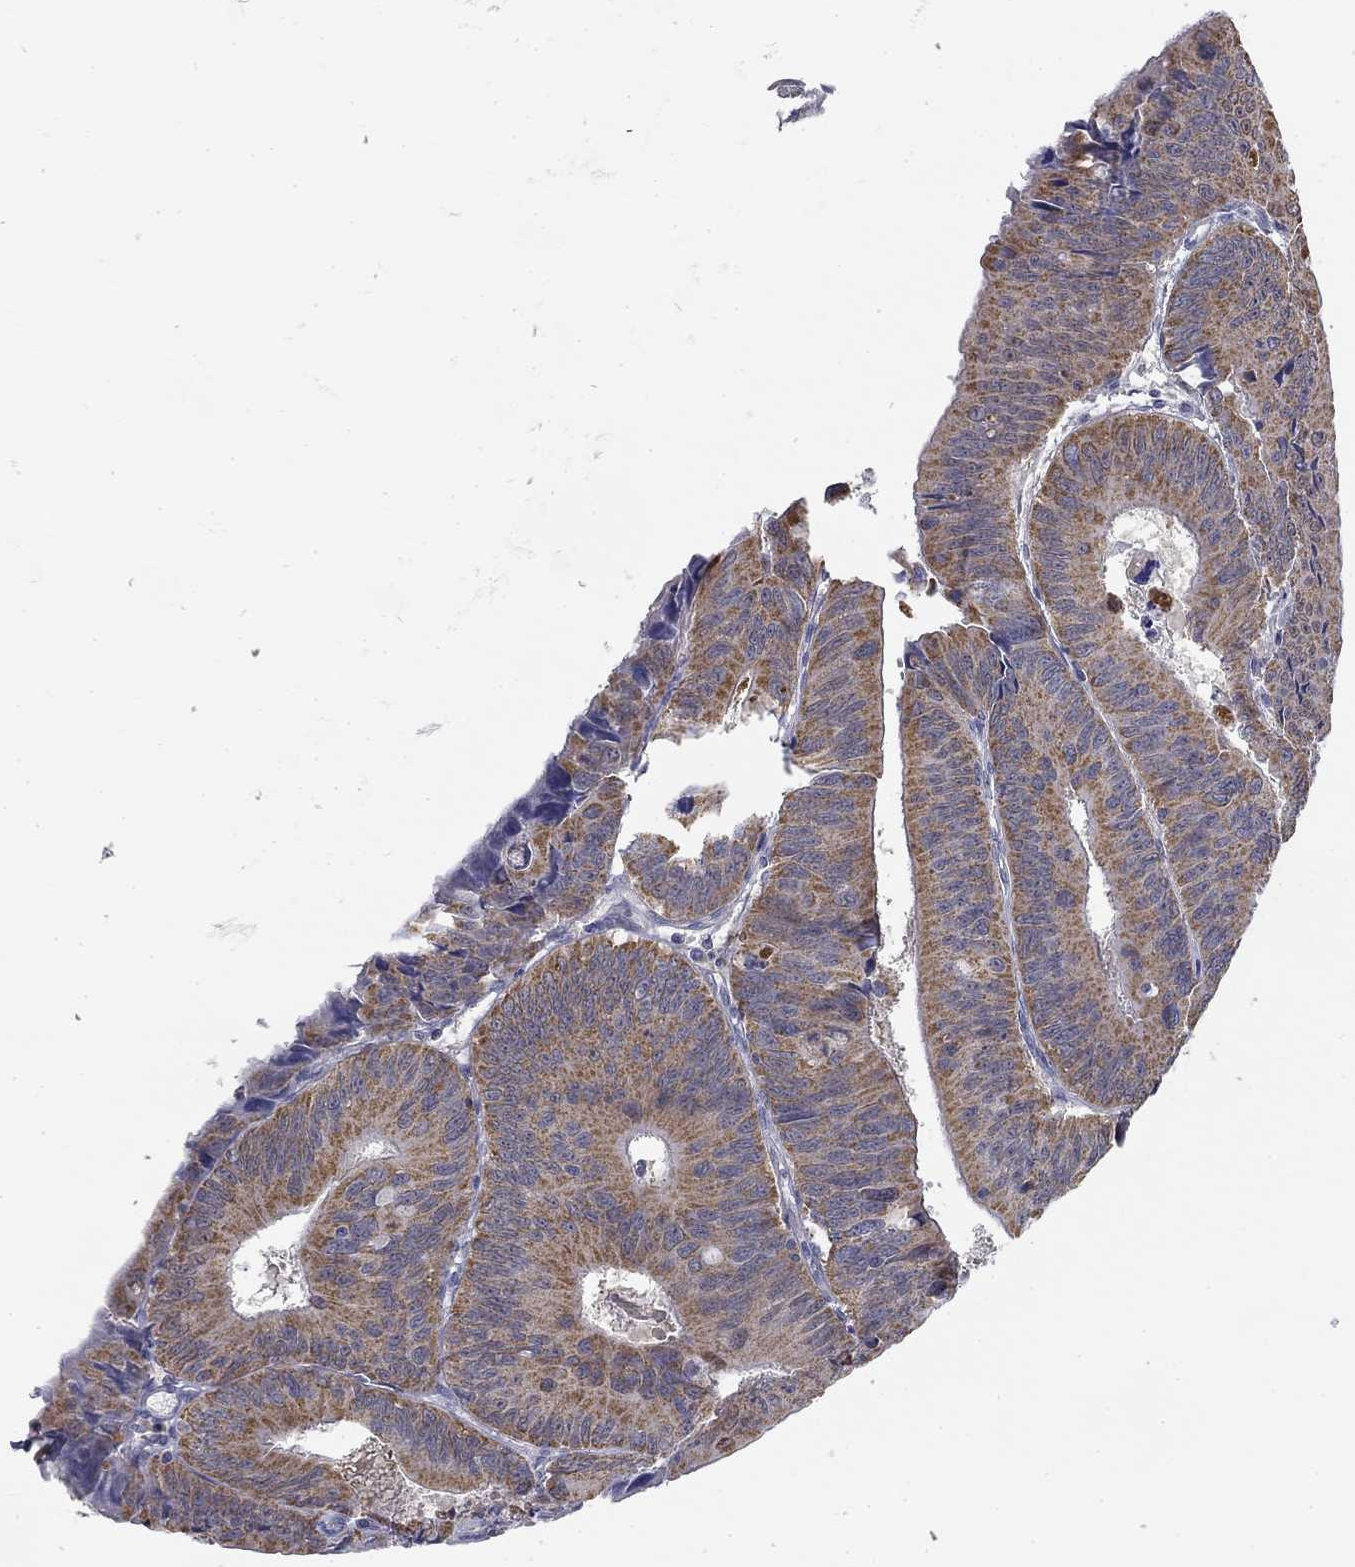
{"staining": {"intensity": "moderate", "quantity": ">75%", "location": "cytoplasmic/membranous"}, "tissue": "colorectal cancer", "cell_type": "Tumor cells", "image_type": "cancer", "snomed": [{"axis": "morphology", "description": "Adenocarcinoma, NOS"}, {"axis": "topography", "description": "Rectum"}], "caption": "An image of colorectal adenocarcinoma stained for a protein shows moderate cytoplasmic/membranous brown staining in tumor cells.", "gene": "SLC2A9", "patient": {"sex": "male", "age": 67}}